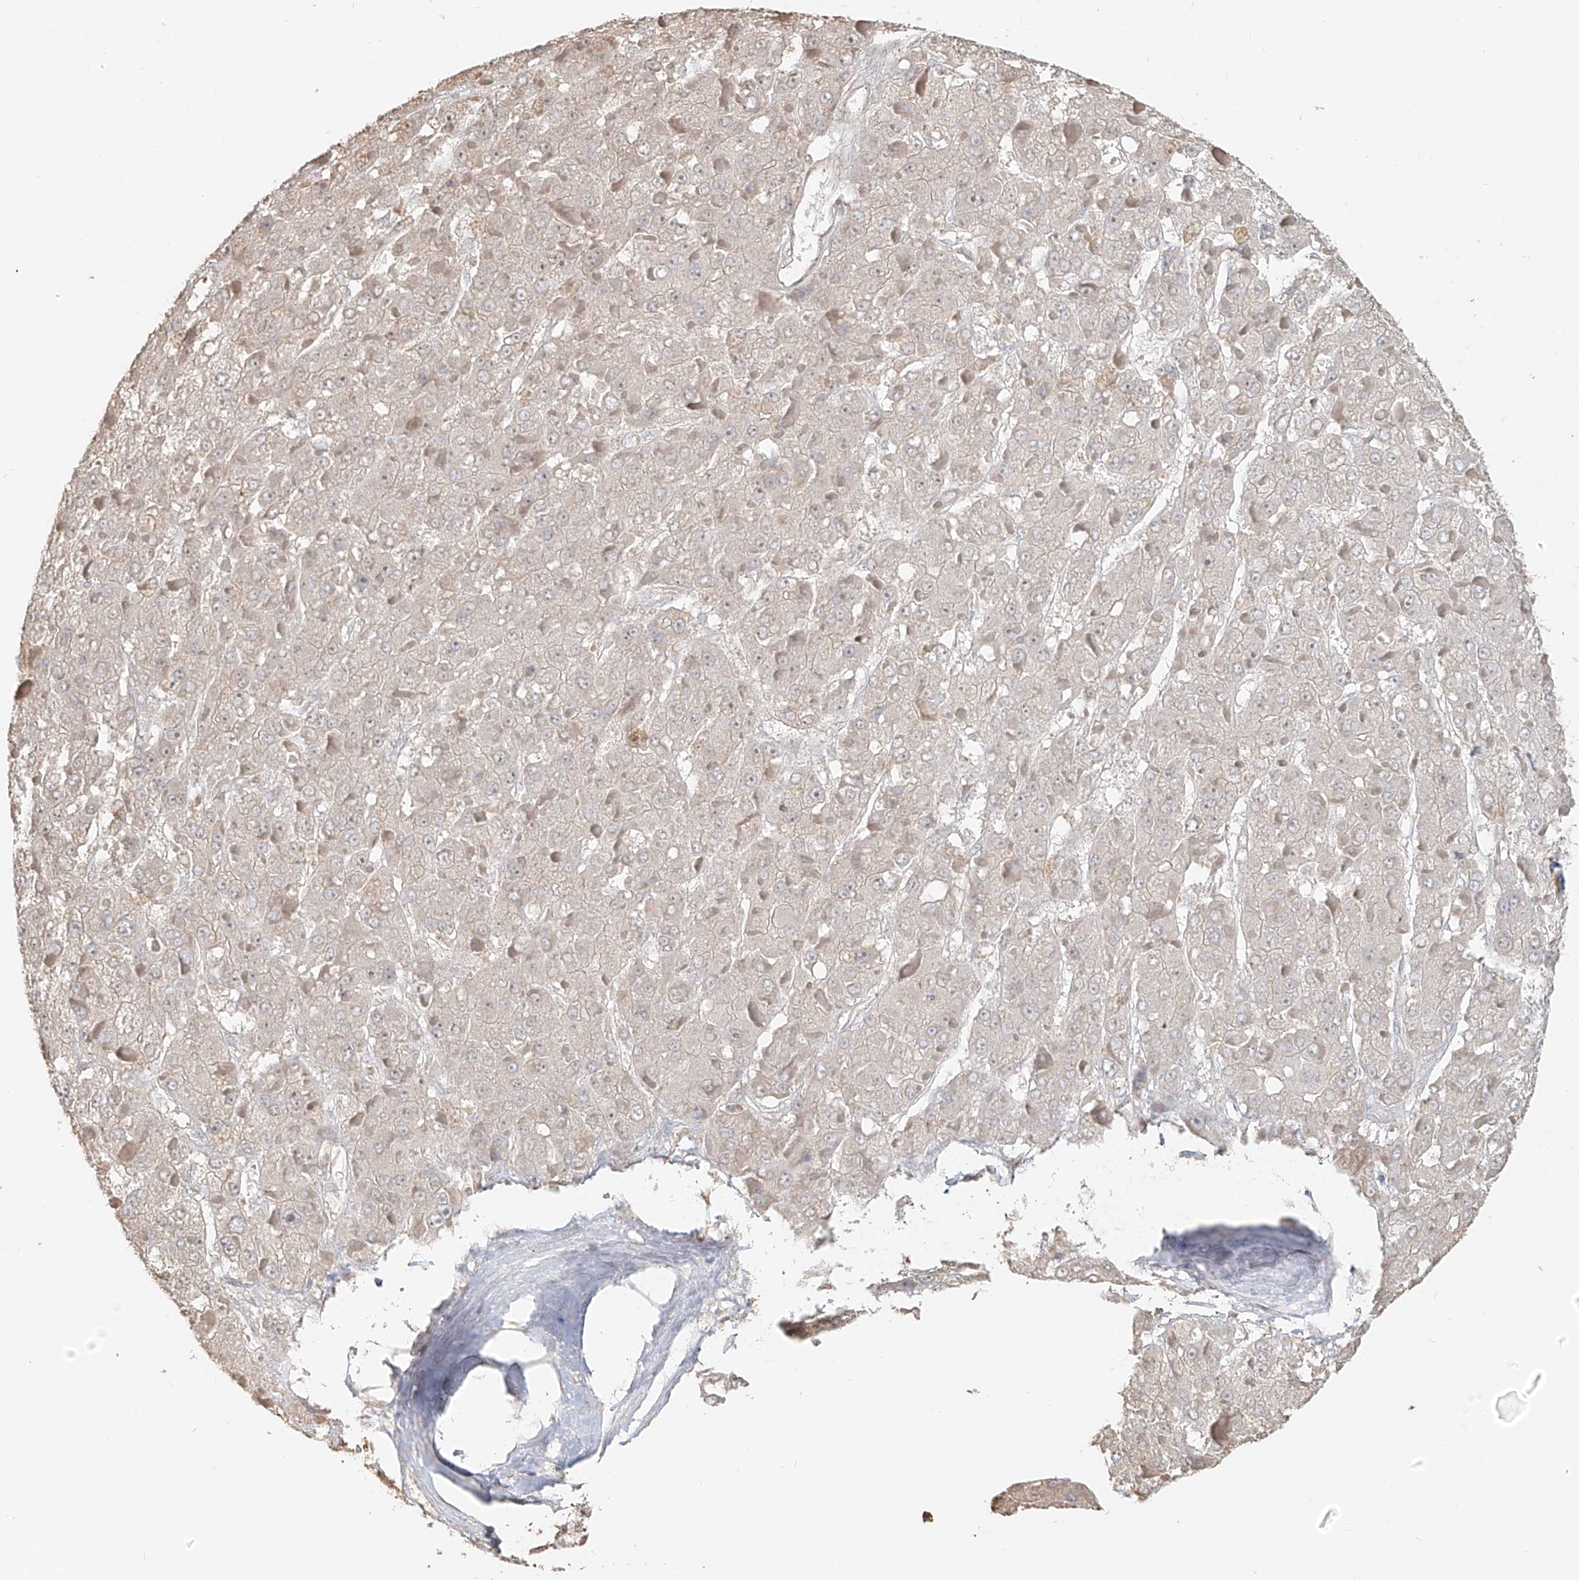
{"staining": {"intensity": "negative", "quantity": "none", "location": "none"}, "tissue": "liver cancer", "cell_type": "Tumor cells", "image_type": "cancer", "snomed": [{"axis": "morphology", "description": "Carcinoma, Hepatocellular, NOS"}, {"axis": "topography", "description": "Liver"}], "caption": "High magnification brightfield microscopy of liver hepatocellular carcinoma stained with DAB (3,3'-diaminobenzidine) (brown) and counterstained with hematoxylin (blue): tumor cells show no significant positivity.", "gene": "NPHS1", "patient": {"sex": "female", "age": 73}}